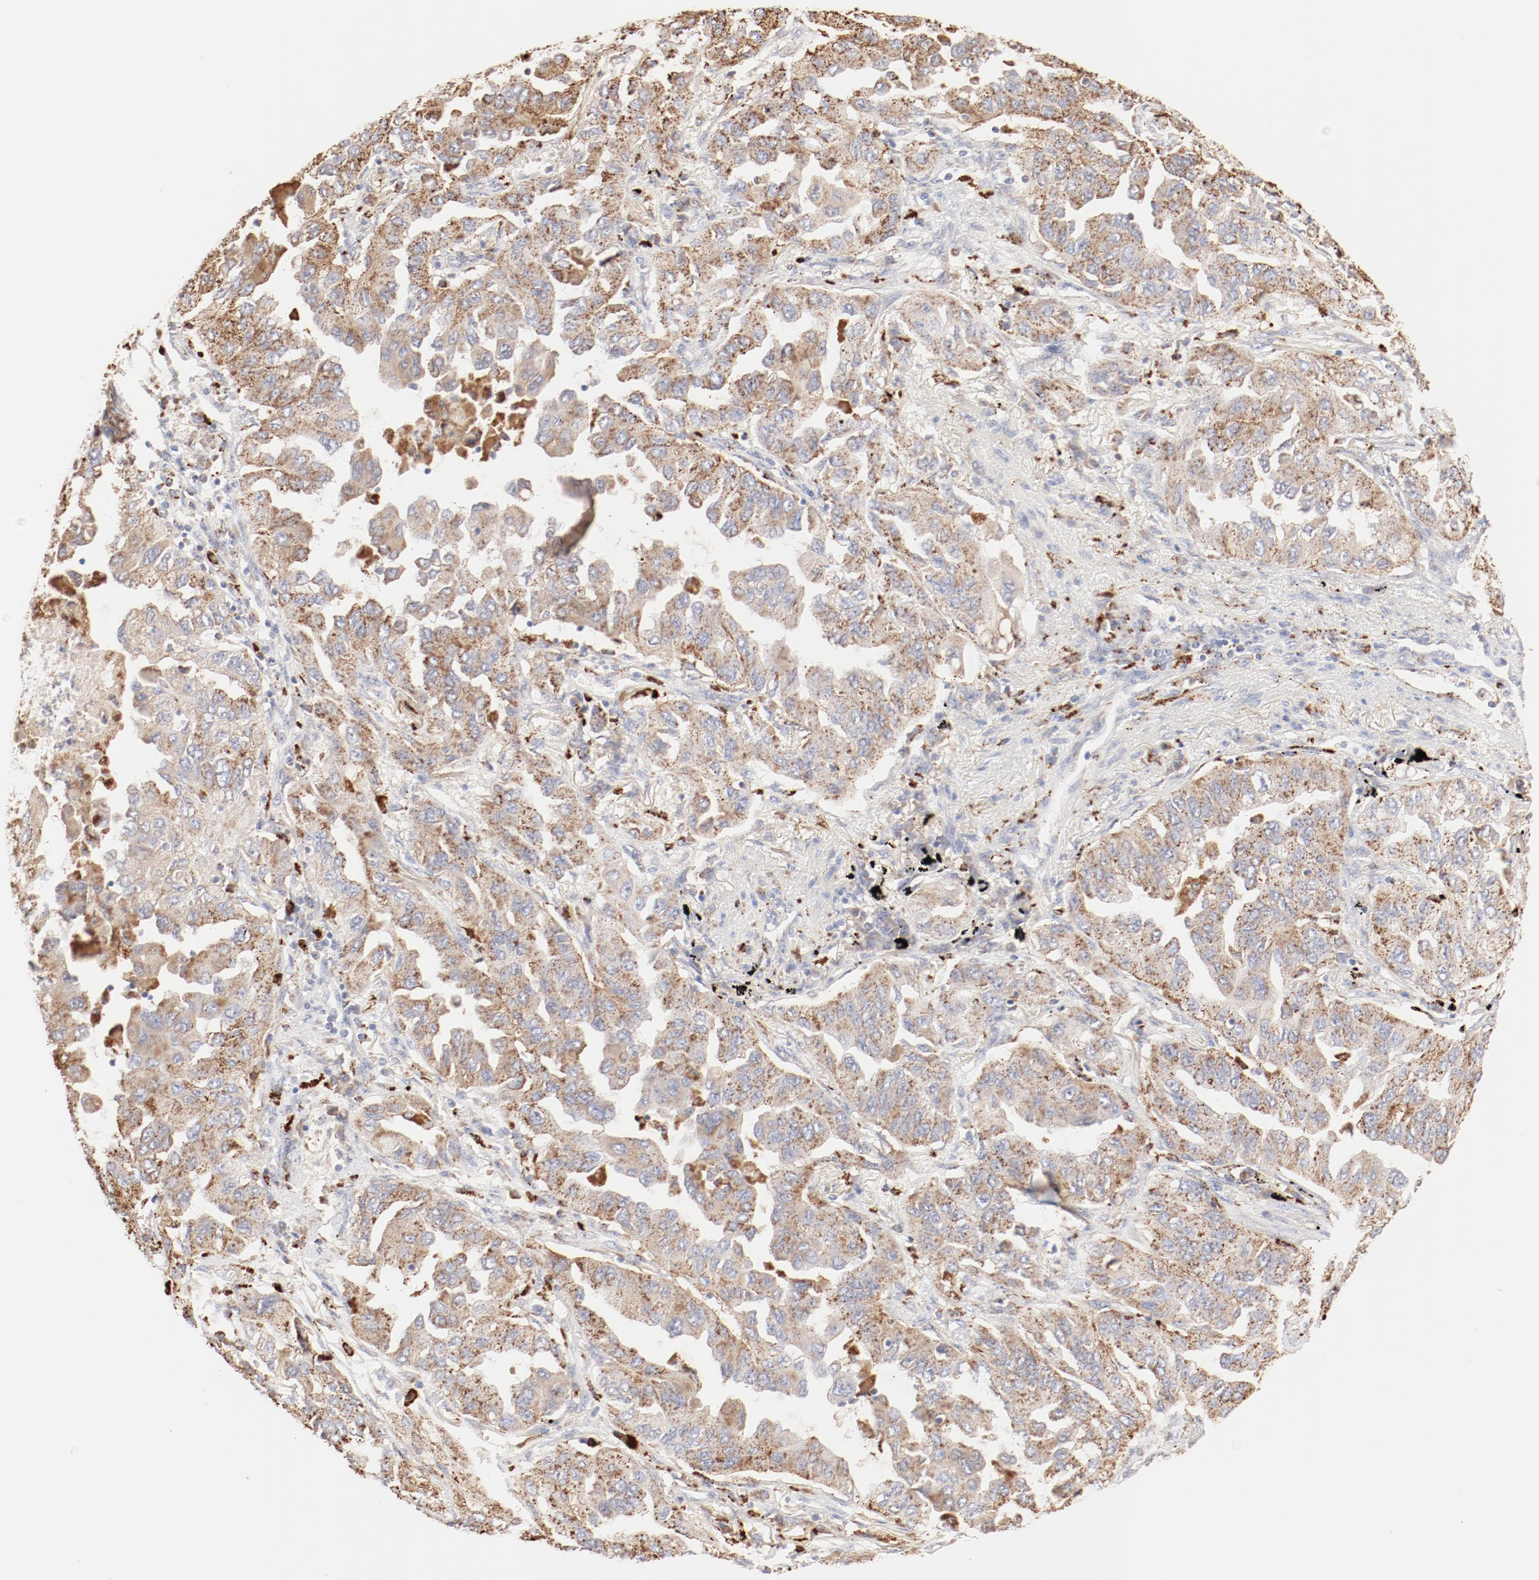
{"staining": {"intensity": "moderate", "quantity": ">75%", "location": "cytoplasmic/membranous"}, "tissue": "lung cancer", "cell_type": "Tumor cells", "image_type": "cancer", "snomed": [{"axis": "morphology", "description": "Adenocarcinoma, NOS"}, {"axis": "topography", "description": "Lung"}], "caption": "Protein analysis of lung adenocarcinoma tissue displays moderate cytoplasmic/membranous expression in approximately >75% of tumor cells.", "gene": "CTSH", "patient": {"sex": "female", "age": 65}}